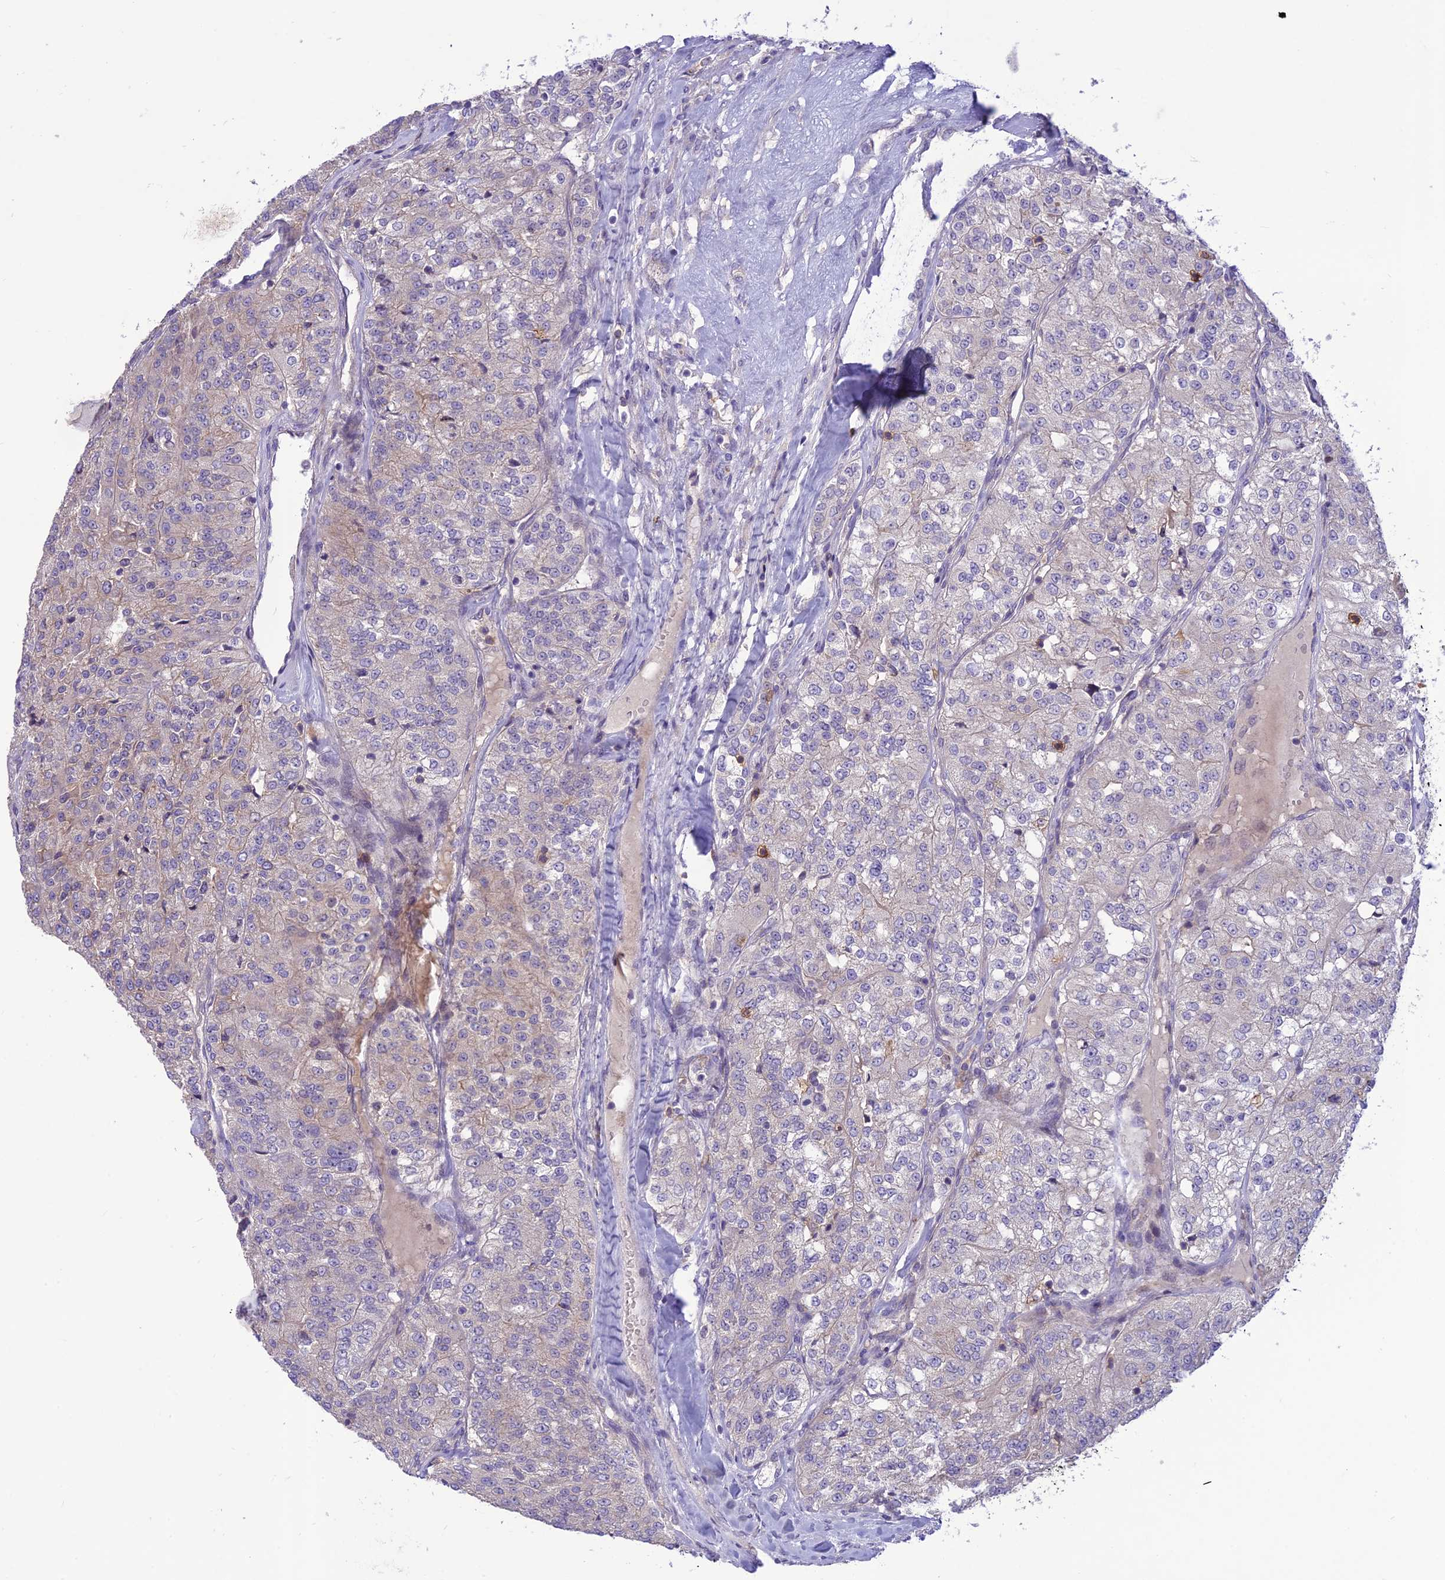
{"staining": {"intensity": "negative", "quantity": "none", "location": "none"}, "tissue": "renal cancer", "cell_type": "Tumor cells", "image_type": "cancer", "snomed": [{"axis": "morphology", "description": "Adenocarcinoma, NOS"}, {"axis": "topography", "description": "Kidney"}], "caption": "Image shows no significant protein expression in tumor cells of renal cancer (adenocarcinoma).", "gene": "ITGAE", "patient": {"sex": "female", "age": 63}}